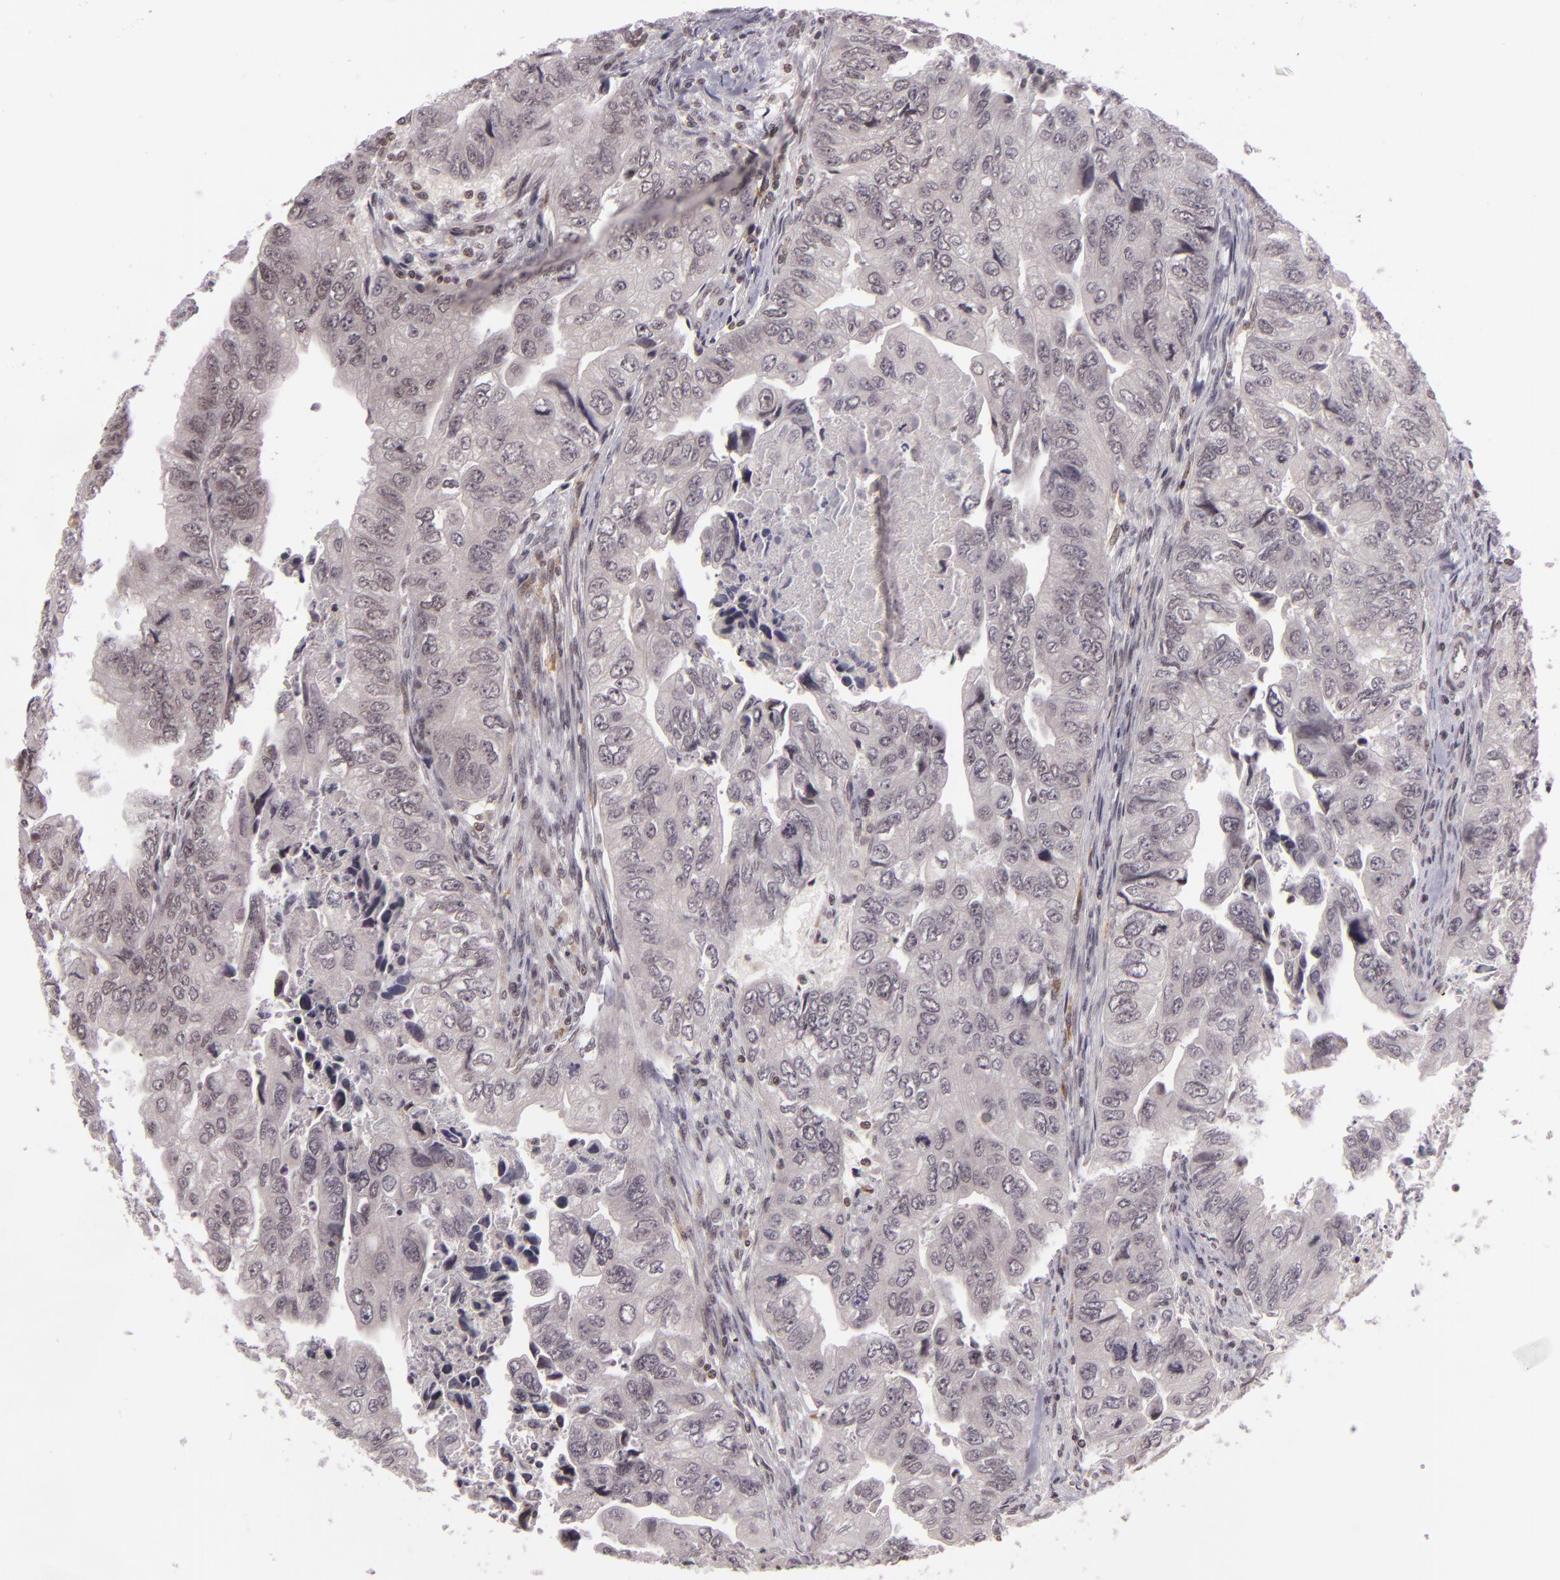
{"staining": {"intensity": "weak", "quantity": ">75%", "location": "cytoplasmic/membranous"}, "tissue": "colorectal cancer", "cell_type": "Tumor cells", "image_type": "cancer", "snomed": [{"axis": "morphology", "description": "Adenocarcinoma, NOS"}, {"axis": "topography", "description": "Colon"}], "caption": "A brown stain shows weak cytoplasmic/membranous expression of a protein in colorectal cancer tumor cells. (Brightfield microscopy of DAB IHC at high magnification).", "gene": "ZFX", "patient": {"sex": "female", "age": 11}}